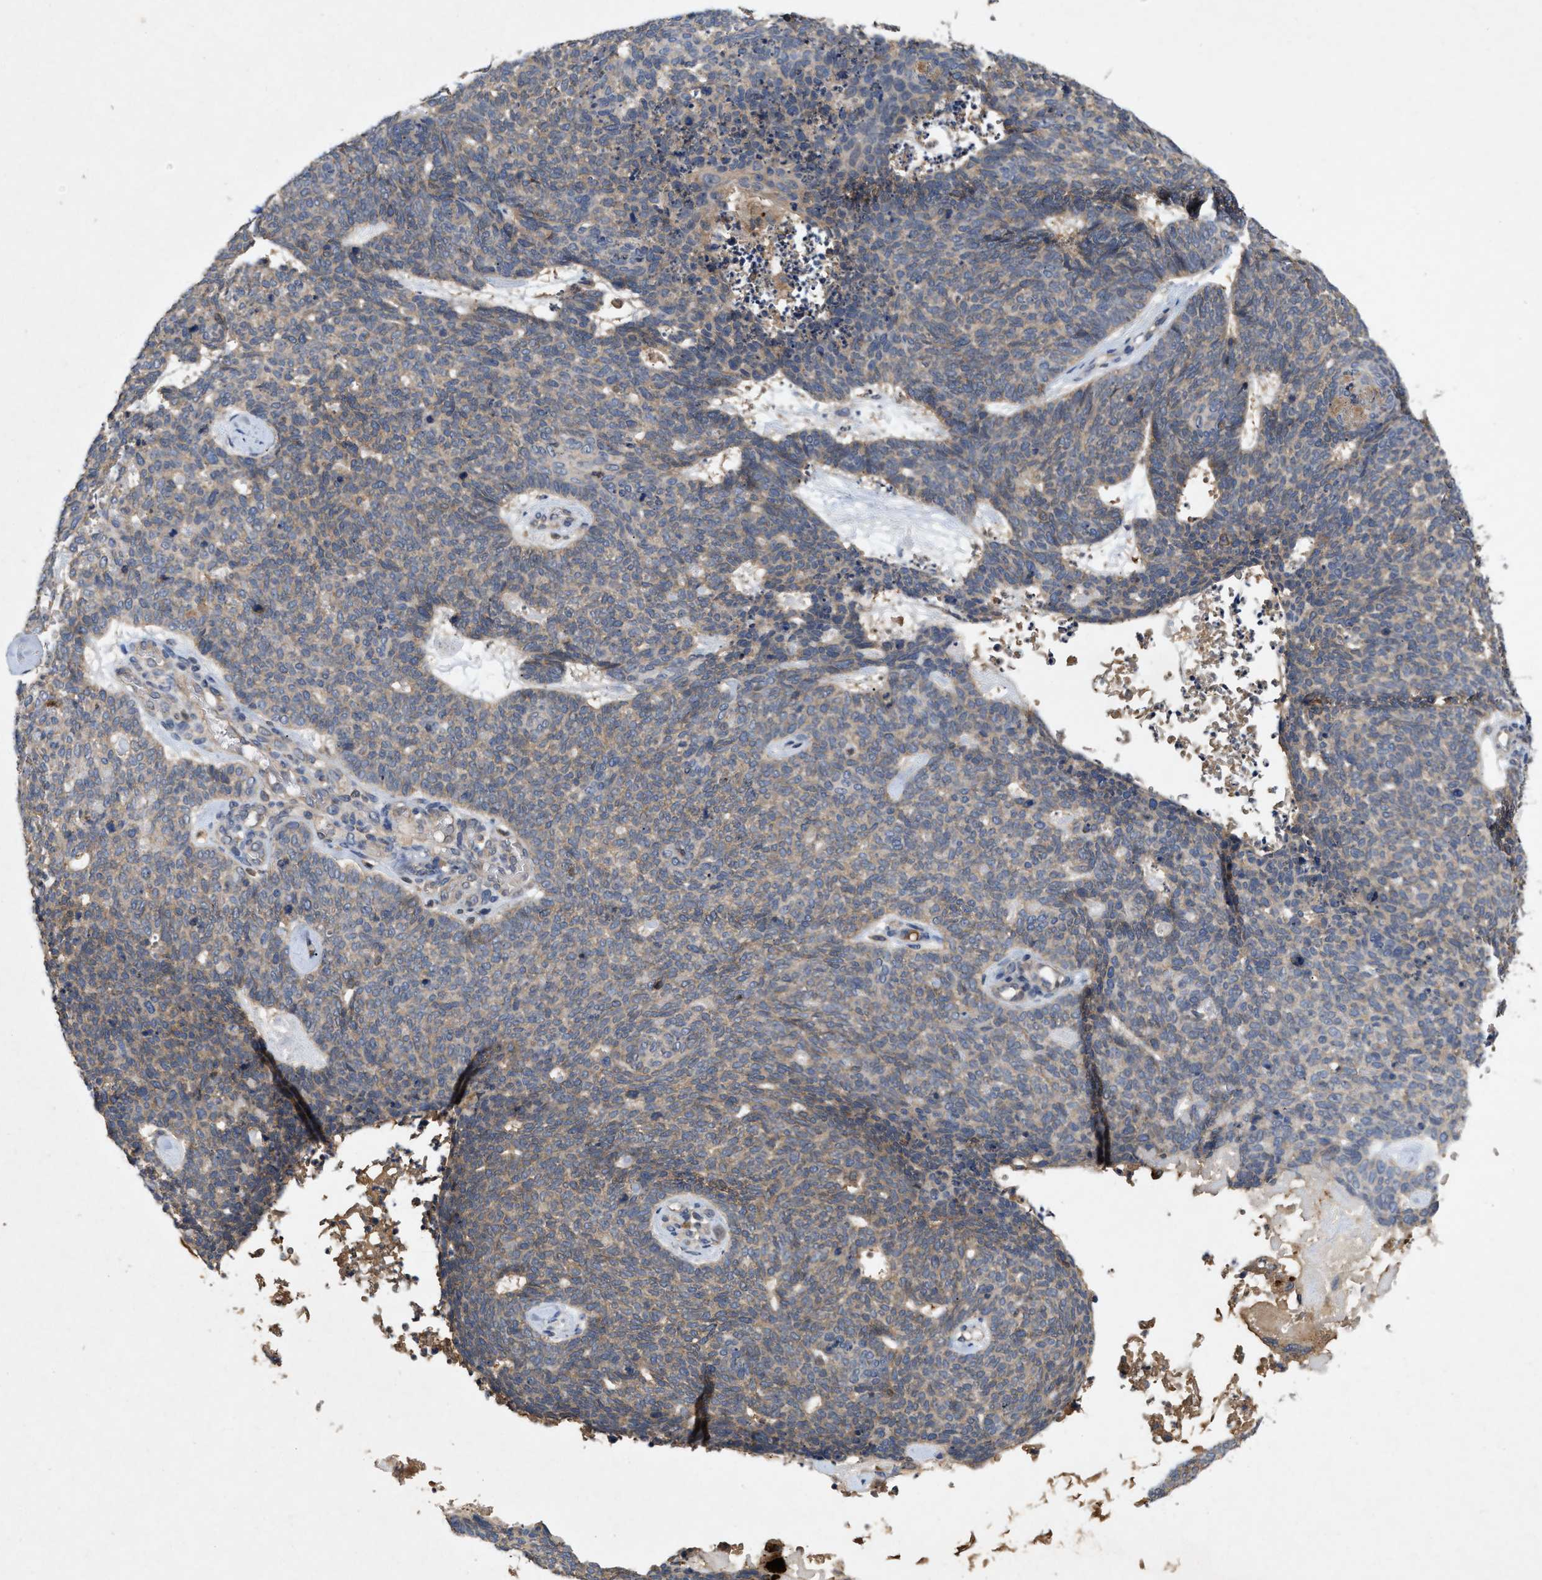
{"staining": {"intensity": "moderate", "quantity": ">75%", "location": "cytoplasmic/membranous"}, "tissue": "skin cancer", "cell_type": "Tumor cells", "image_type": "cancer", "snomed": [{"axis": "morphology", "description": "Basal cell carcinoma"}, {"axis": "topography", "description": "Skin"}], "caption": "Basal cell carcinoma (skin) tissue demonstrates moderate cytoplasmic/membranous positivity in approximately >75% of tumor cells, visualized by immunohistochemistry. (IHC, brightfield microscopy, high magnification).", "gene": "LPAR2", "patient": {"sex": "female", "age": 84}}